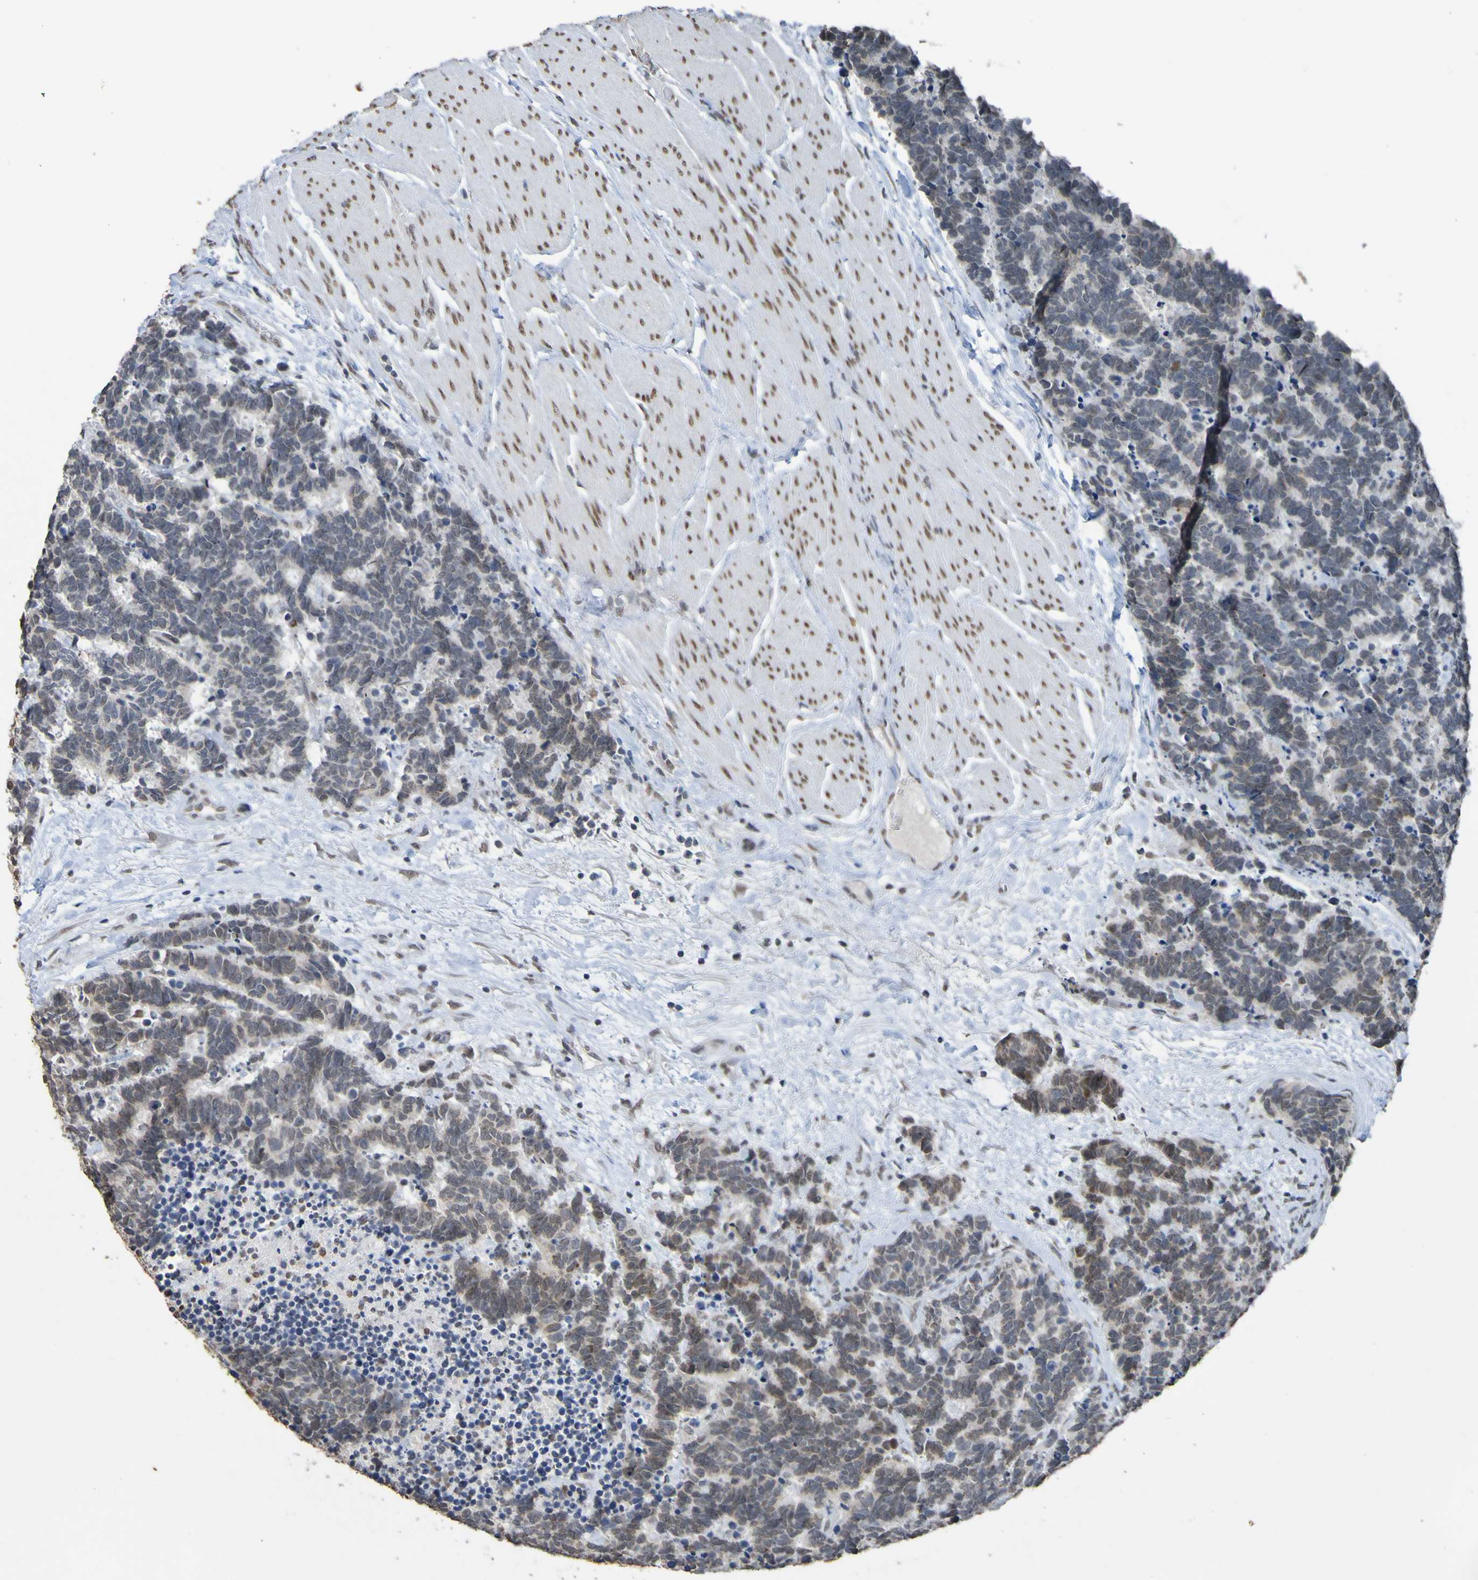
{"staining": {"intensity": "negative", "quantity": "none", "location": "none"}, "tissue": "carcinoid", "cell_type": "Tumor cells", "image_type": "cancer", "snomed": [{"axis": "morphology", "description": "Carcinoma, NOS"}, {"axis": "morphology", "description": "Carcinoid, malignant, NOS"}, {"axis": "topography", "description": "Urinary bladder"}], "caption": "Immunohistochemistry (IHC) histopathology image of human carcinoid stained for a protein (brown), which demonstrates no positivity in tumor cells. (DAB immunohistochemistry, high magnification).", "gene": "ALKBH2", "patient": {"sex": "male", "age": 57}}